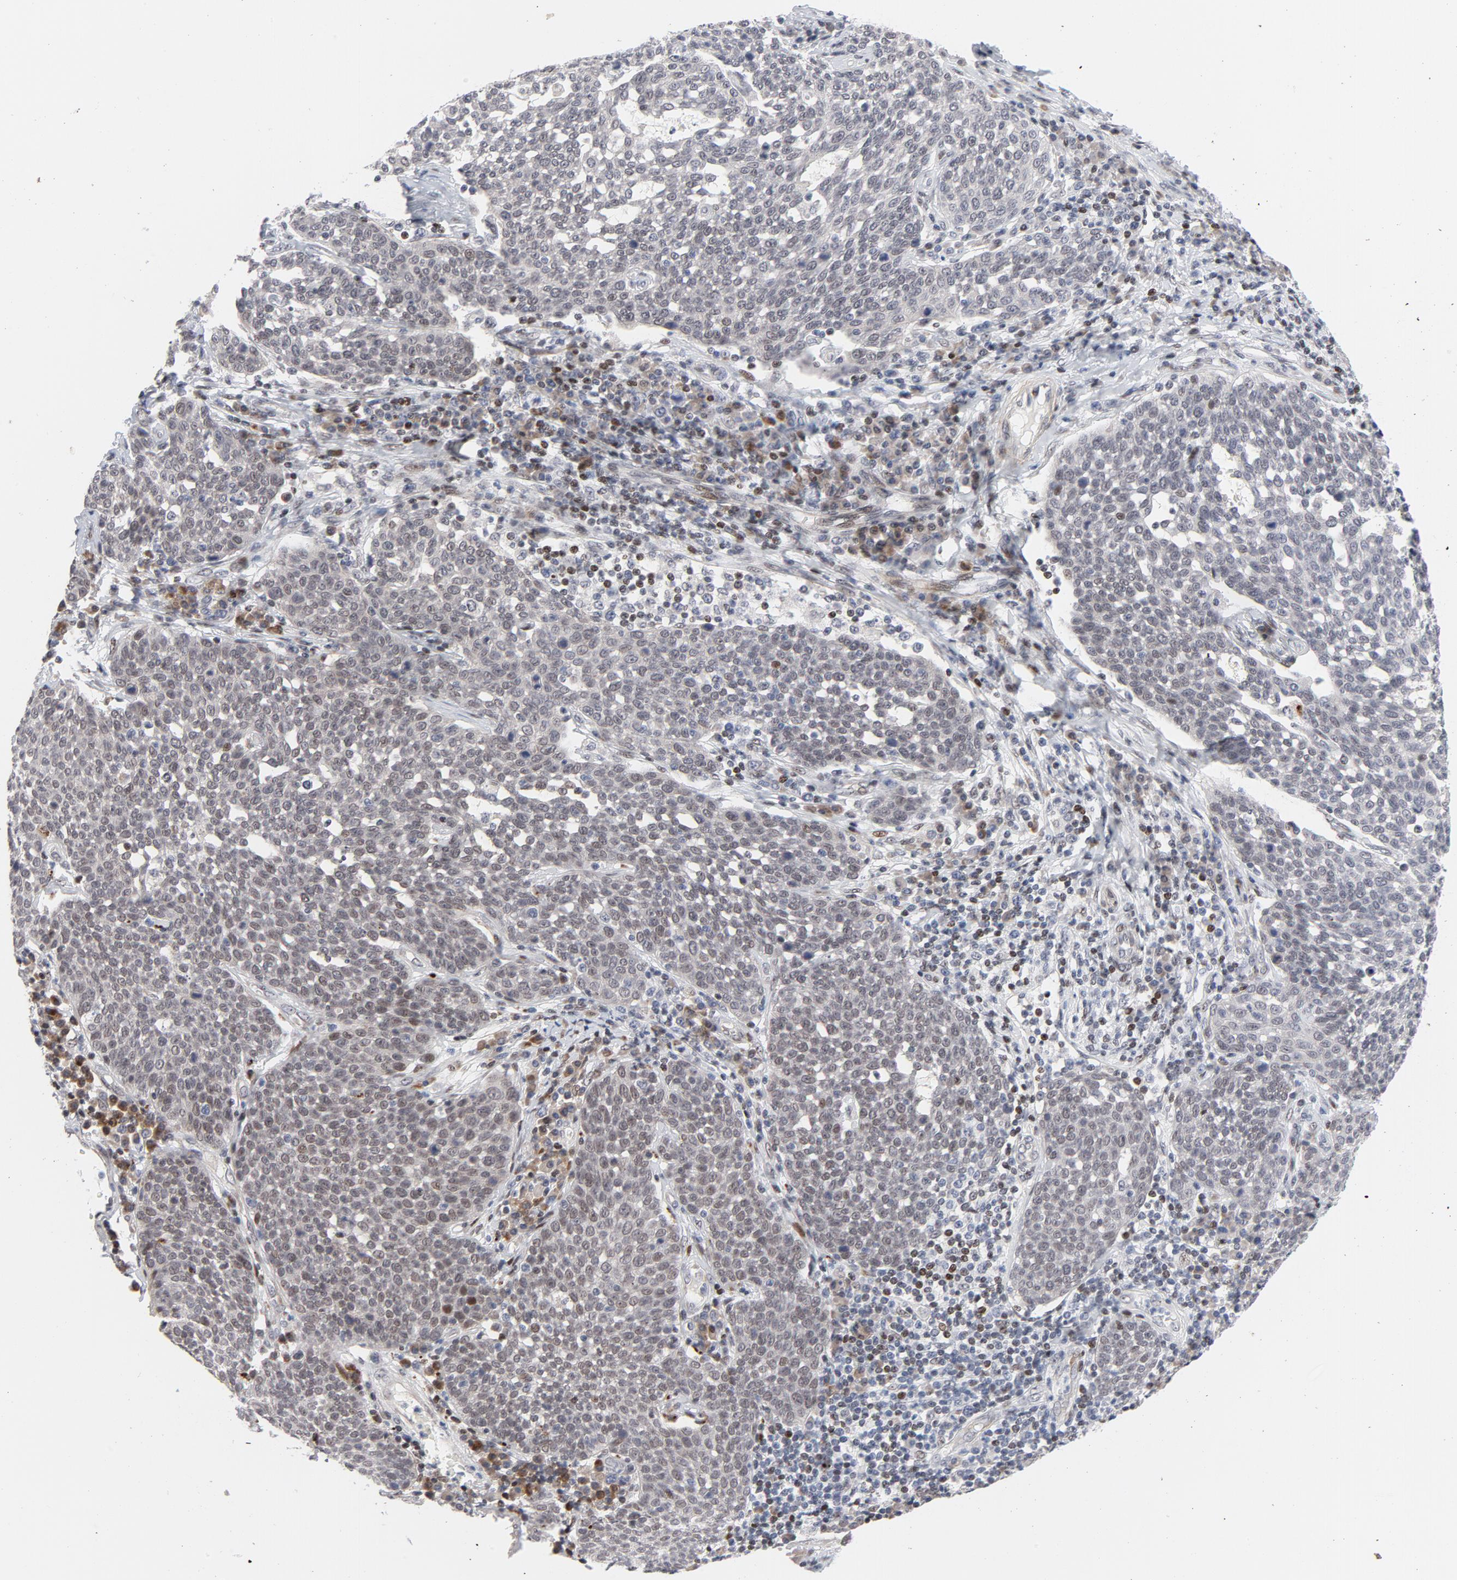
{"staining": {"intensity": "weak", "quantity": "<25%", "location": "nuclear"}, "tissue": "cervical cancer", "cell_type": "Tumor cells", "image_type": "cancer", "snomed": [{"axis": "morphology", "description": "Squamous cell carcinoma, NOS"}, {"axis": "topography", "description": "Cervix"}], "caption": "The image demonstrates no staining of tumor cells in cervical cancer. (DAB IHC with hematoxylin counter stain).", "gene": "NFIC", "patient": {"sex": "female", "age": 34}}